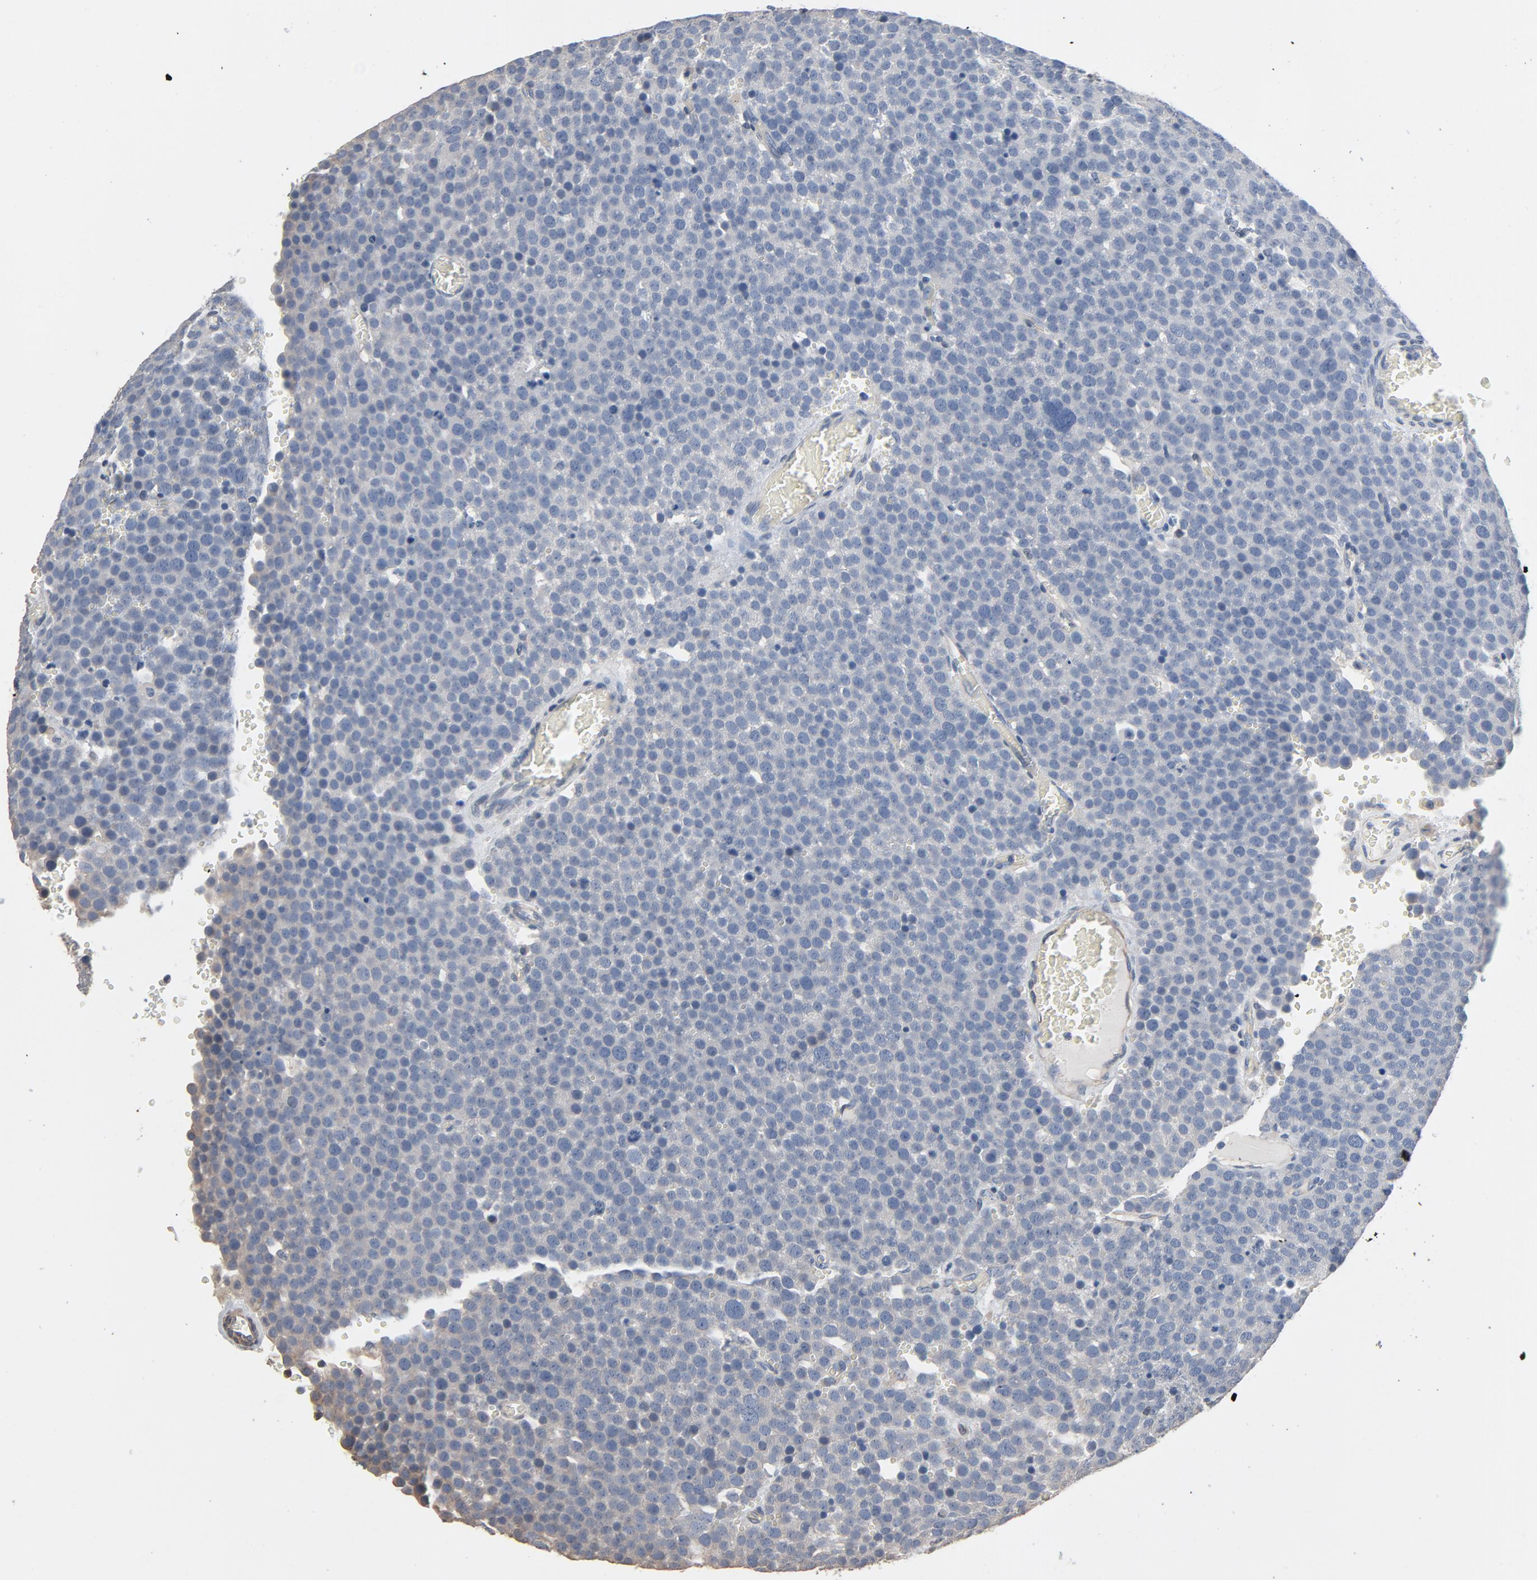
{"staining": {"intensity": "negative", "quantity": "none", "location": "none"}, "tissue": "testis cancer", "cell_type": "Tumor cells", "image_type": "cancer", "snomed": [{"axis": "morphology", "description": "Seminoma, NOS"}, {"axis": "topography", "description": "Testis"}], "caption": "IHC image of testis cancer (seminoma) stained for a protein (brown), which shows no expression in tumor cells.", "gene": "SOX6", "patient": {"sex": "male", "age": 71}}